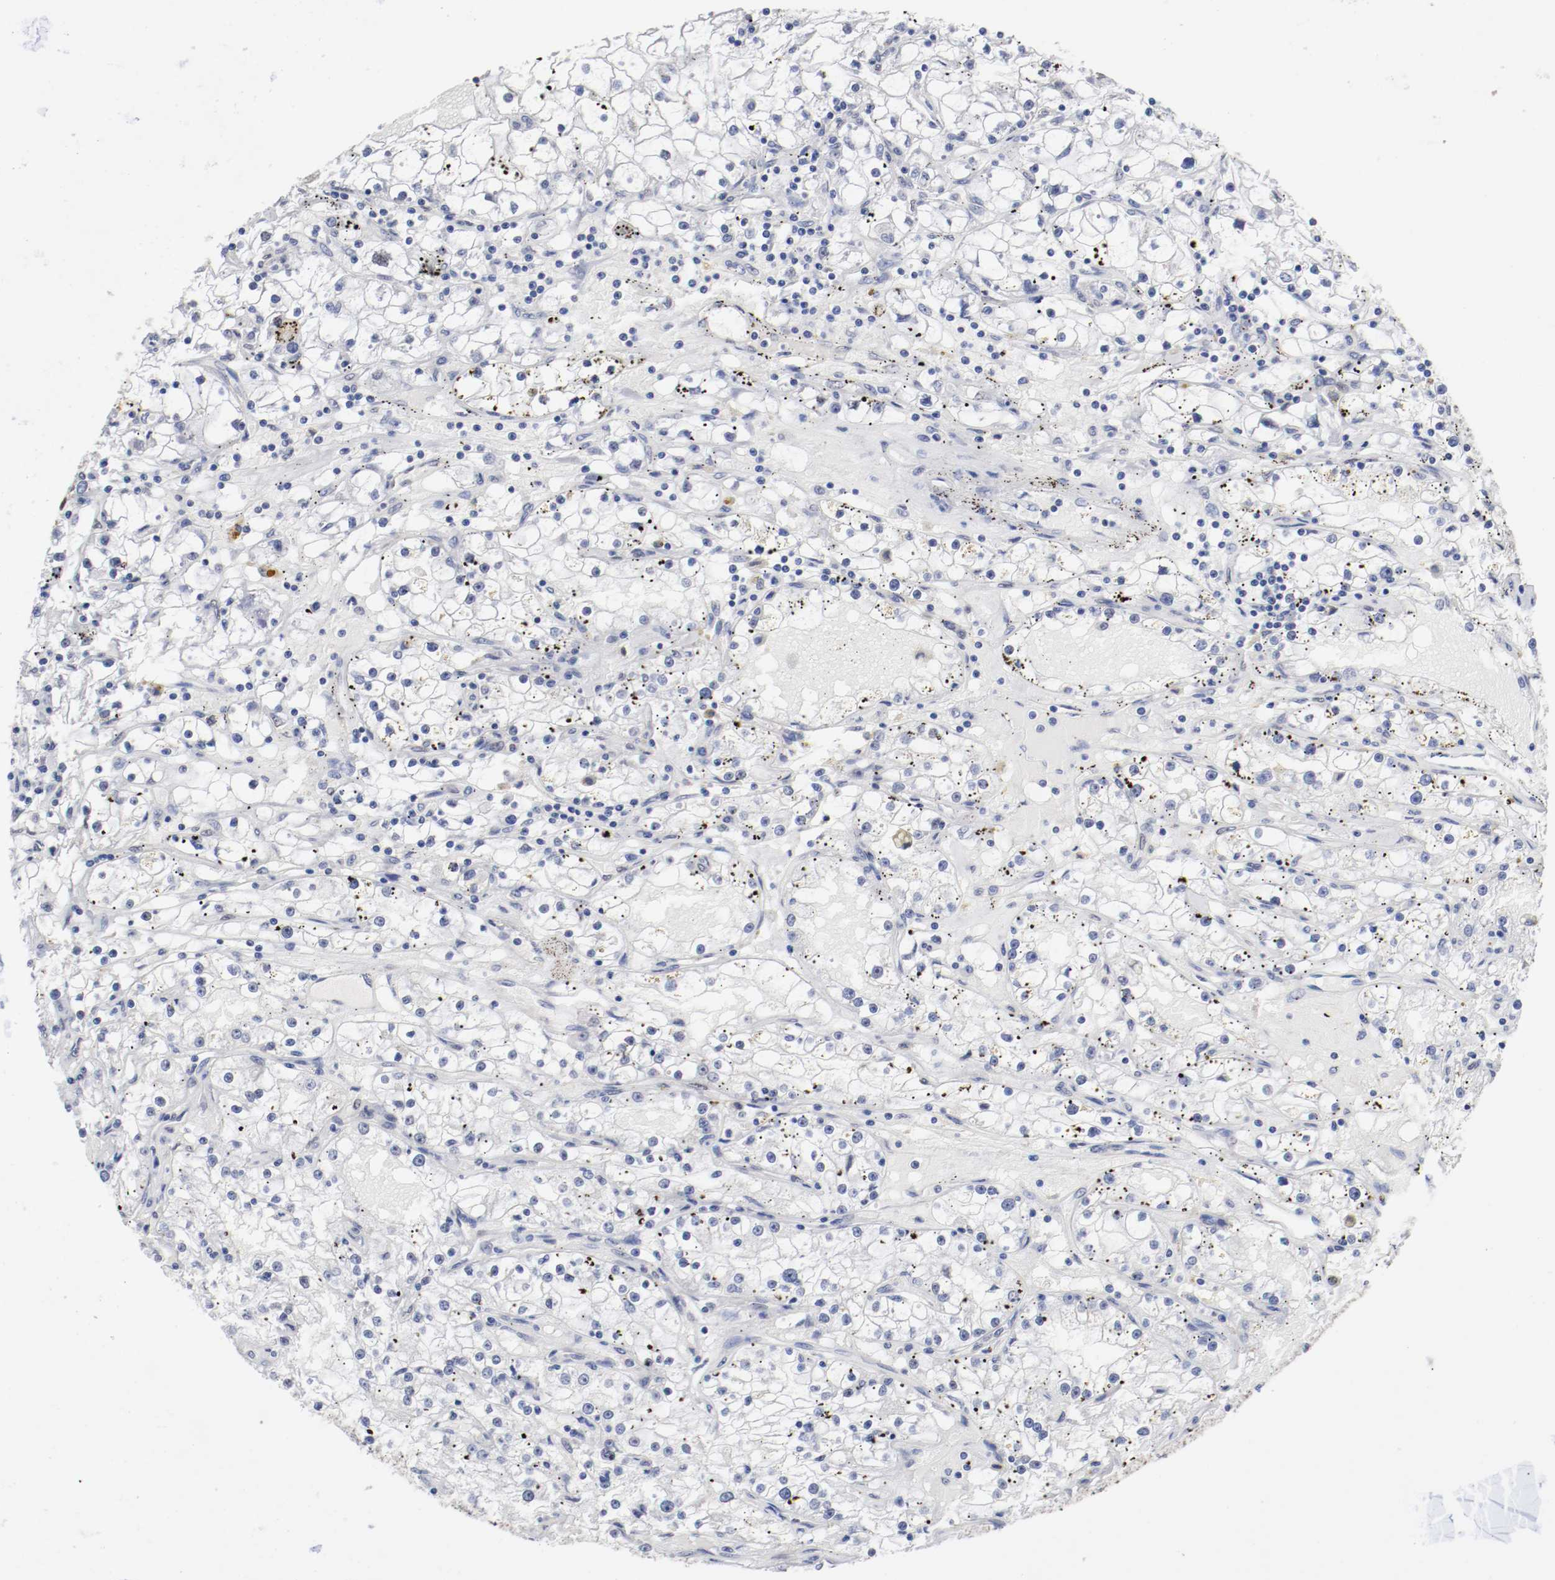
{"staining": {"intensity": "negative", "quantity": "none", "location": "none"}, "tissue": "renal cancer", "cell_type": "Tumor cells", "image_type": "cancer", "snomed": [{"axis": "morphology", "description": "Adenocarcinoma, NOS"}, {"axis": "topography", "description": "Kidney"}], "caption": "Immunohistochemical staining of human renal adenocarcinoma displays no significant expression in tumor cells. (DAB (3,3'-diaminobenzidine) immunohistochemistry, high magnification).", "gene": "FOSL2", "patient": {"sex": "male", "age": 56}}